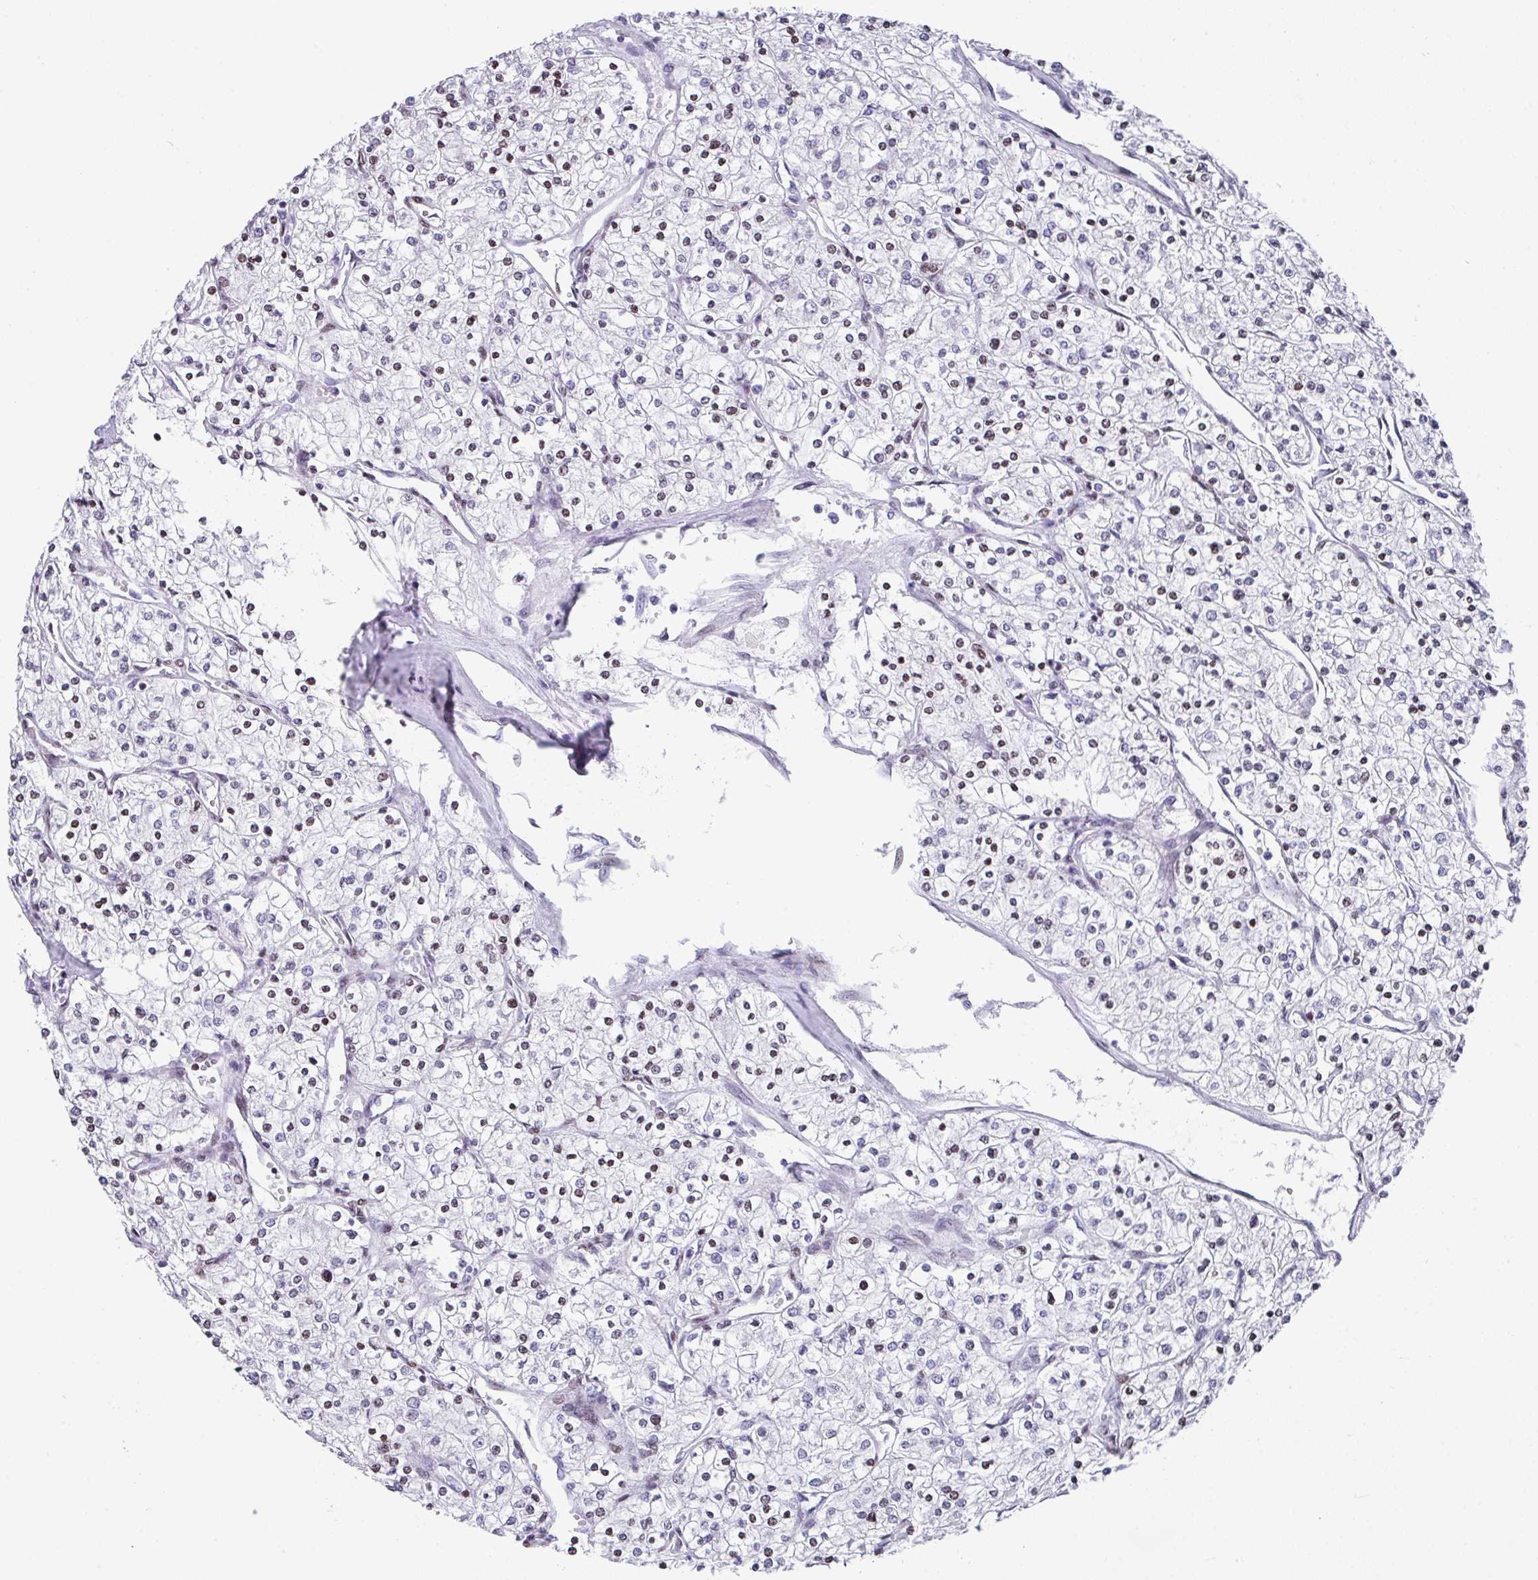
{"staining": {"intensity": "moderate", "quantity": "25%-75%", "location": "nuclear"}, "tissue": "renal cancer", "cell_type": "Tumor cells", "image_type": "cancer", "snomed": [{"axis": "morphology", "description": "Adenocarcinoma, NOS"}, {"axis": "topography", "description": "Kidney"}], "caption": "This photomicrograph exhibits immunohistochemistry (IHC) staining of human renal adenocarcinoma, with medium moderate nuclear expression in approximately 25%-75% of tumor cells.", "gene": "TCF3", "patient": {"sex": "male", "age": 80}}